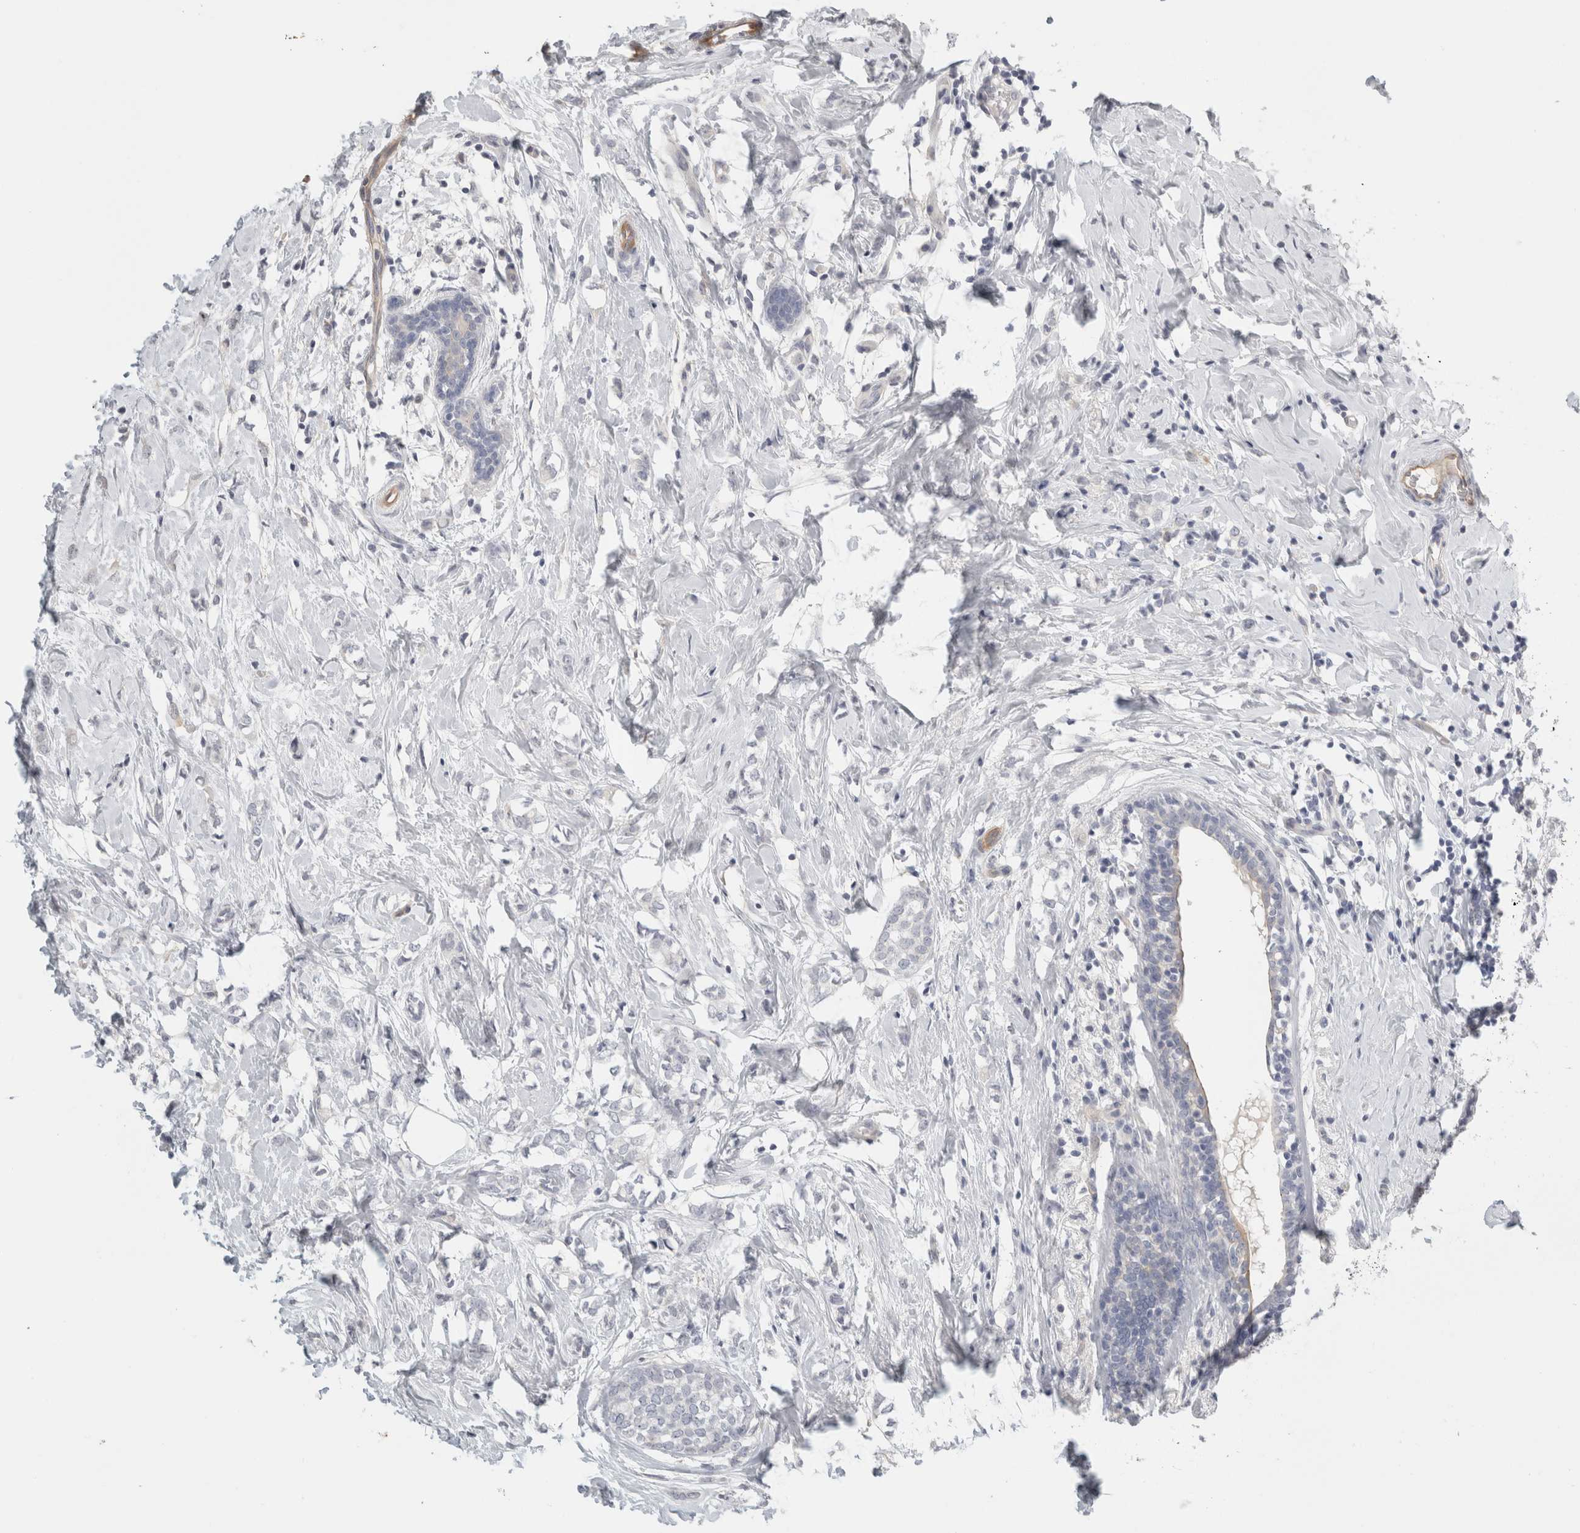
{"staining": {"intensity": "negative", "quantity": "none", "location": "none"}, "tissue": "breast cancer", "cell_type": "Tumor cells", "image_type": "cancer", "snomed": [{"axis": "morphology", "description": "Normal tissue, NOS"}, {"axis": "morphology", "description": "Lobular carcinoma"}, {"axis": "topography", "description": "Breast"}], "caption": "Tumor cells are negative for protein expression in human breast lobular carcinoma. Brightfield microscopy of immunohistochemistry stained with DAB (brown) and hematoxylin (blue), captured at high magnification.", "gene": "FBLIM1", "patient": {"sex": "female", "age": 47}}